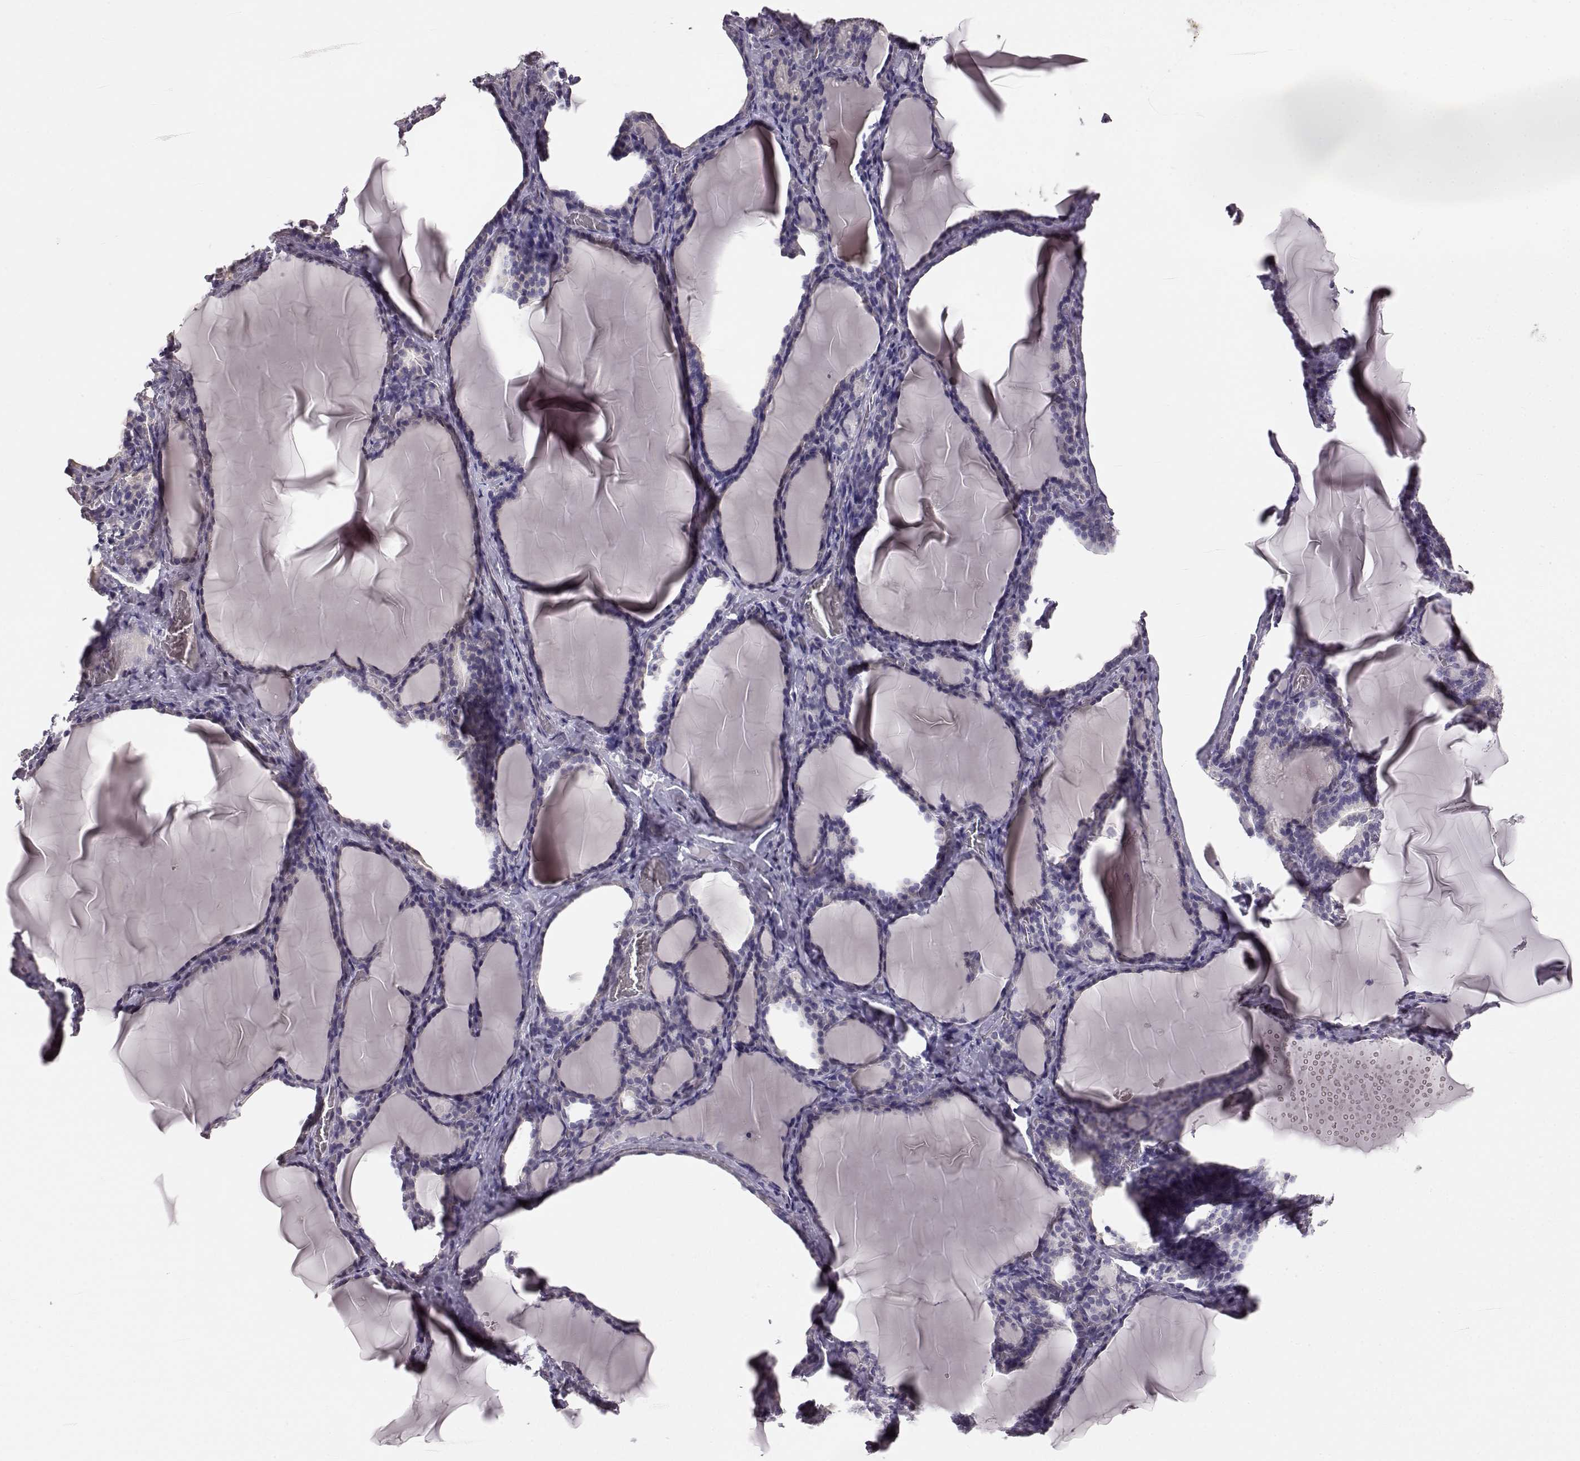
{"staining": {"intensity": "negative", "quantity": "none", "location": "none"}, "tissue": "thyroid gland", "cell_type": "Glandular cells", "image_type": "normal", "snomed": [{"axis": "morphology", "description": "Normal tissue, NOS"}, {"axis": "morphology", "description": "Hyperplasia, NOS"}, {"axis": "topography", "description": "Thyroid gland"}], "caption": "A high-resolution photomicrograph shows immunohistochemistry staining of benign thyroid gland, which displays no significant expression in glandular cells.", "gene": "BFSP2", "patient": {"sex": "female", "age": 27}}